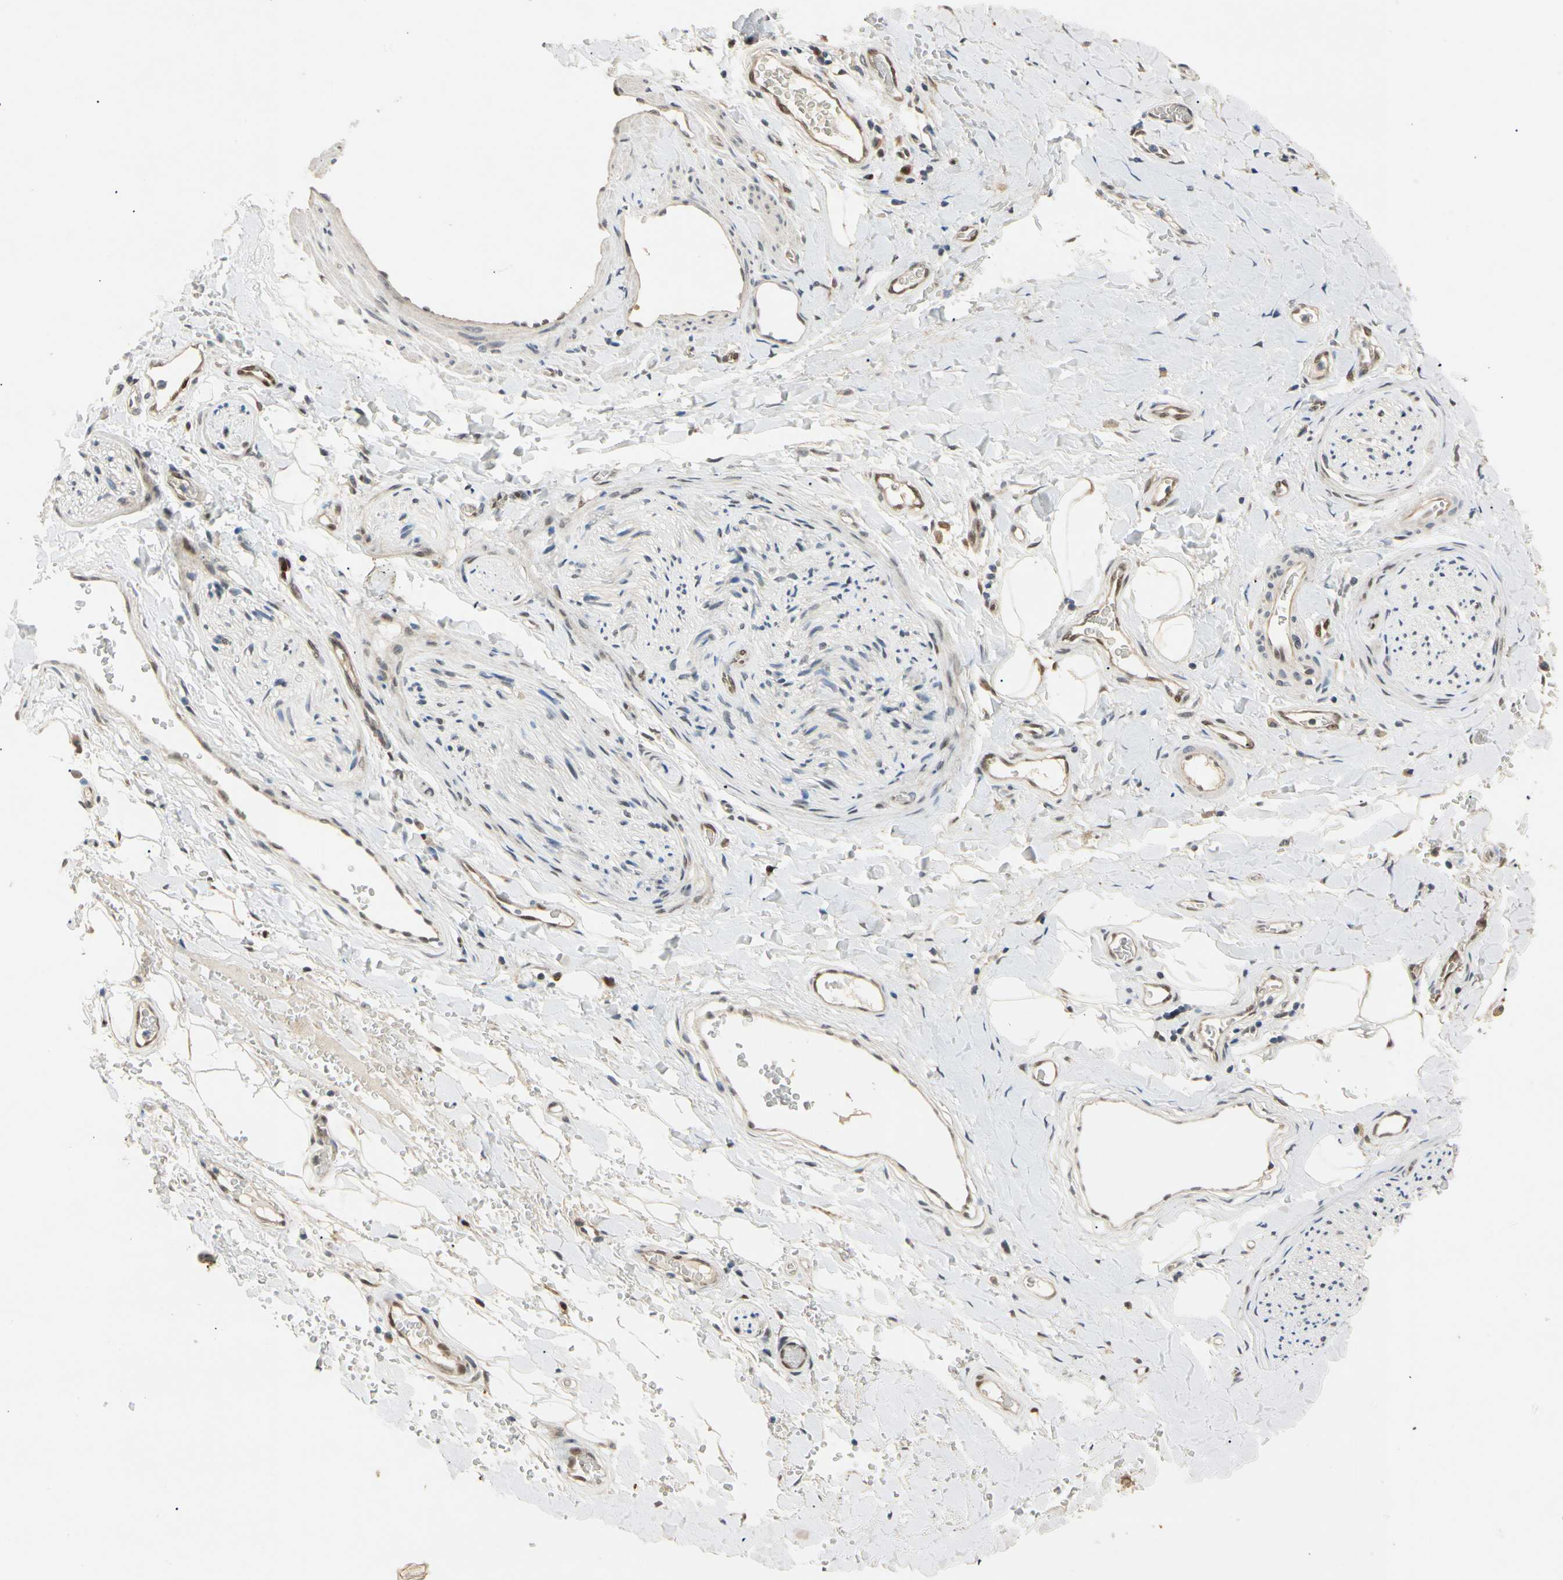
{"staining": {"intensity": "weak", "quantity": ">75%", "location": "cytoplasmic/membranous"}, "tissue": "adipose tissue", "cell_type": "Adipocytes", "image_type": "normal", "snomed": [{"axis": "morphology", "description": "Normal tissue, NOS"}, {"axis": "morphology", "description": "Carcinoma, NOS"}, {"axis": "topography", "description": "Pancreas"}, {"axis": "topography", "description": "Peripheral nerve tissue"}], "caption": "High-power microscopy captured an immunohistochemistry (IHC) photomicrograph of normal adipose tissue, revealing weak cytoplasmic/membranous positivity in approximately >75% of adipocytes.", "gene": "RIOX2", "patient": {"sex": "female", "age": 29}}